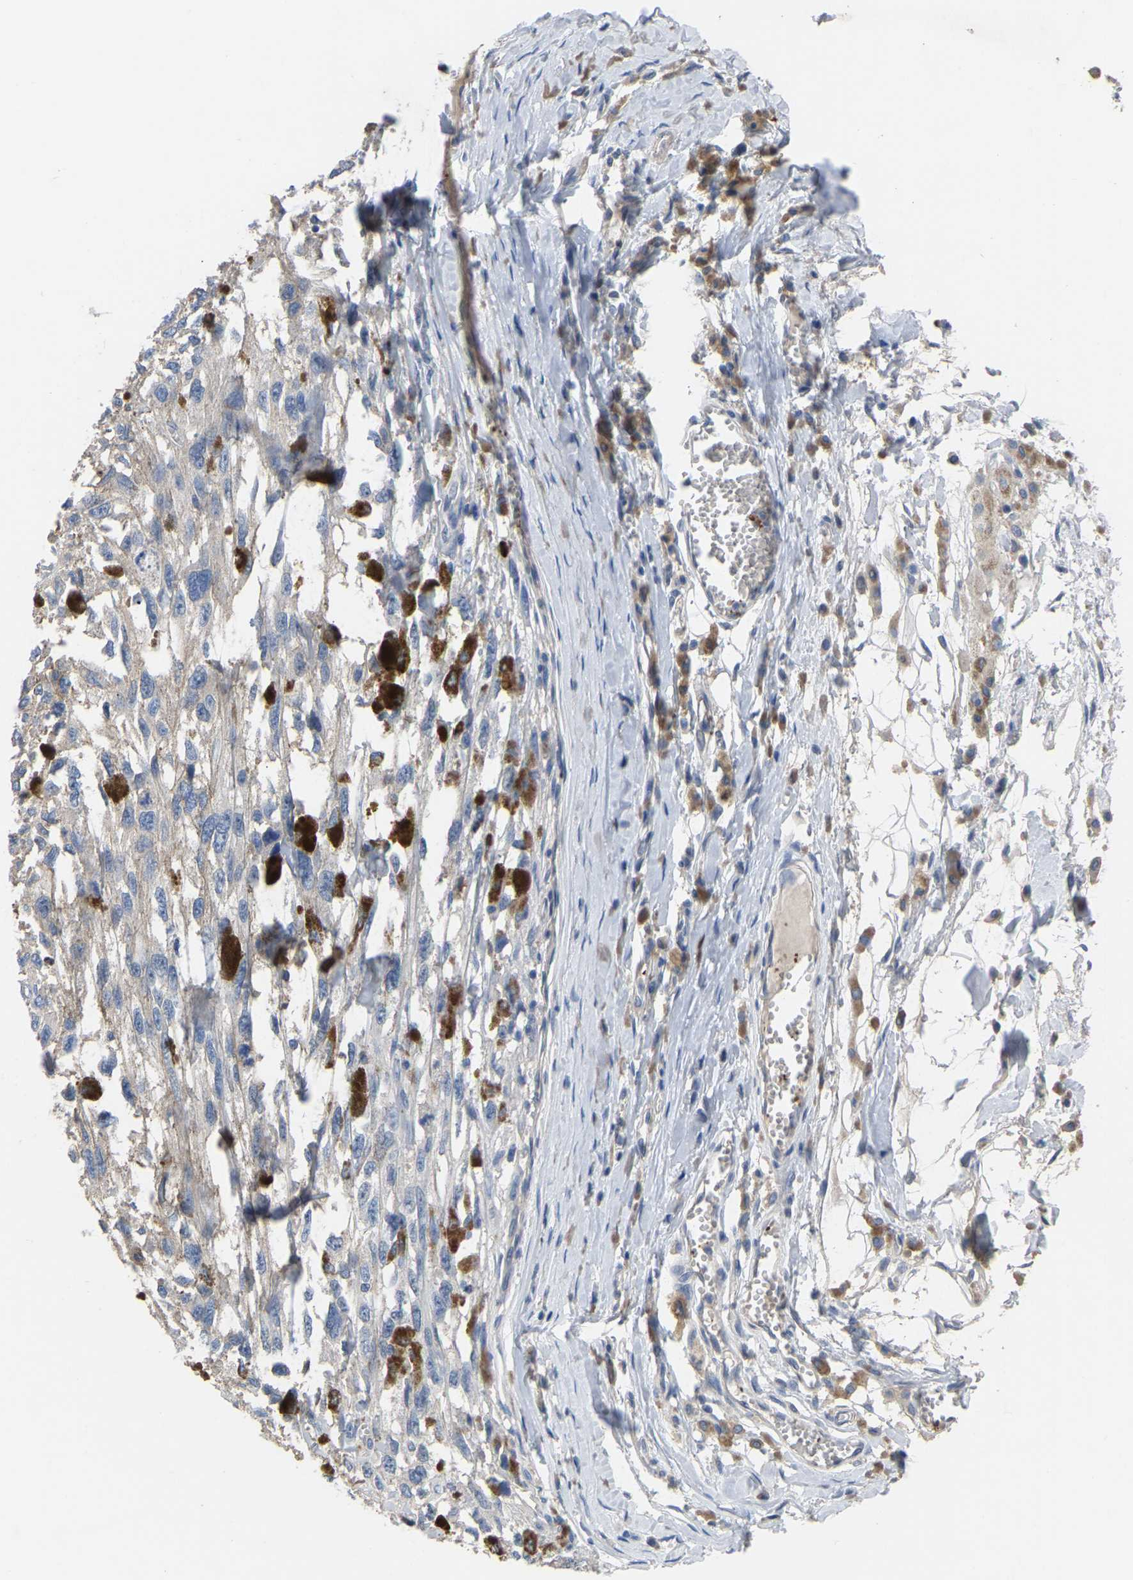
{"staining": {"intensity": "negative", "quantity": "none", "location": "none"}, "tissue": "melanoma", "cell_type": "Tumor cells", "image_type": "cancer", "snomed": [{"axis": "morphology", "description": "Malignant melanoma, Metastatic site"}, {"axis": "topography", "description": "Lymph node"}], "caption": "An immunohistochemistry (IHC) histopathology image of malignant melanoma (metastatic site) is shown. There is no staining in tumor cells of malignant melanoma (metastatic site).", "gene": "ZNF449", "patient": {"sex": "male", "age": 59}}